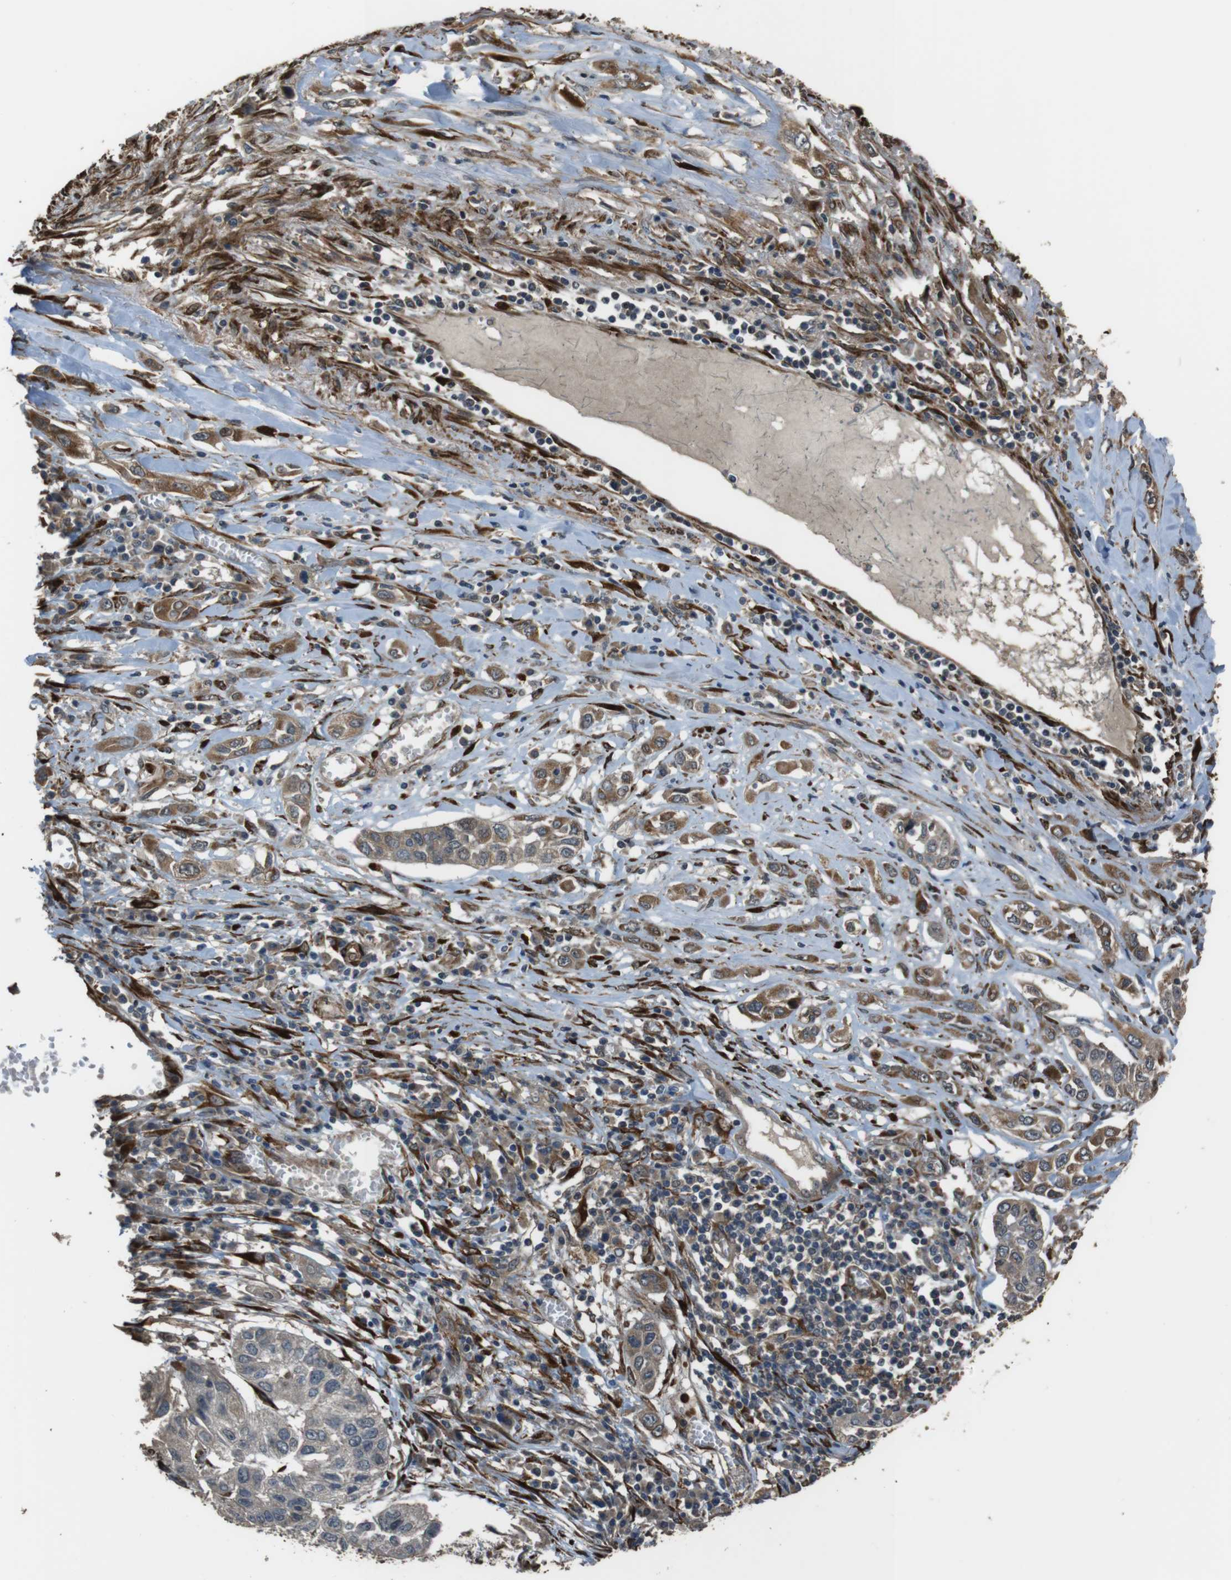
{"staining": {"intensity": "moderate", "quantity": "25%-75%", "location": "cytoplasmic/membranous"}, "tissue": "lung cancer", "cell_type": "Tumor cells", "image_type": "cancer", "snomed": [{"axis": "morphology", "description": "Squamous cell carcinoma, NOS"}, {"axis": "topography", "description": "Lung"}], "caption": "Immunohistochemical staining of human lung cancer (squamous cell carcinoma) exhibits medium levels of moderate cytoplasmic/membranous positivity in about 25%-75% of tumor cells.", "gene": "MSRB3", "patient": {"sex": "male", "age": 71}}